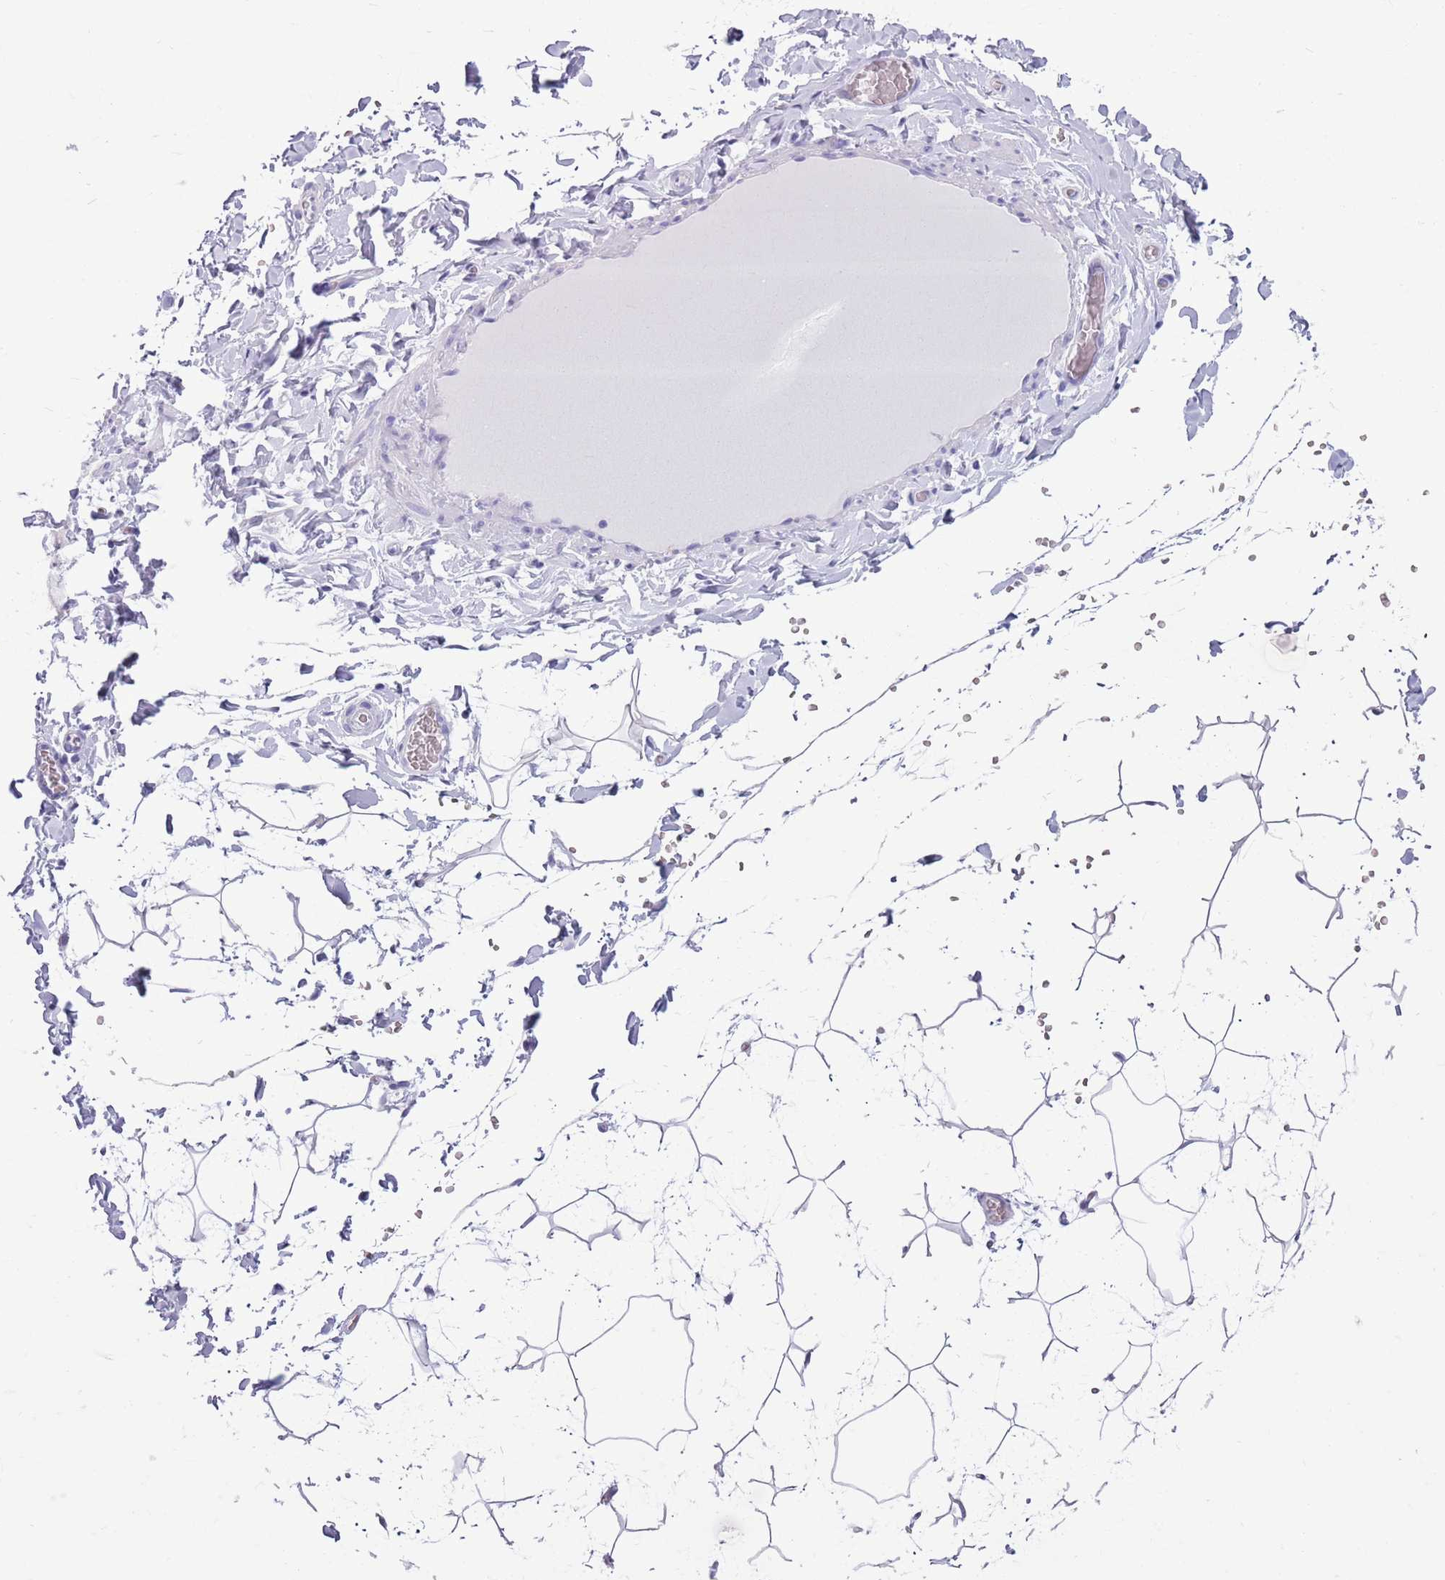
{"staining": {"intensity": "negative", "quantity": "none", "location": "none"}, "tissue": "adipose tissue", "cell_type": "Adipocytes", "image_type": "normal", "snomed": [{"axis": "morphology", "description": "Normal tissue, NOS"}, {"axis": "topography", "description": "Gallbladder"}, {"axis": "topography", "description": "Peripheral nerve tissue"}], "caption": "Immunohistochemistry of normal adipose tissue demonstrates no positivity in adipocytes. (DAB (3,3'-diaminobenzidine) IHC visualized using brightfield microscopy, high magnification).", "gene": "ENSG00000263020", "patient": {"sex": "male", "age": 38}}